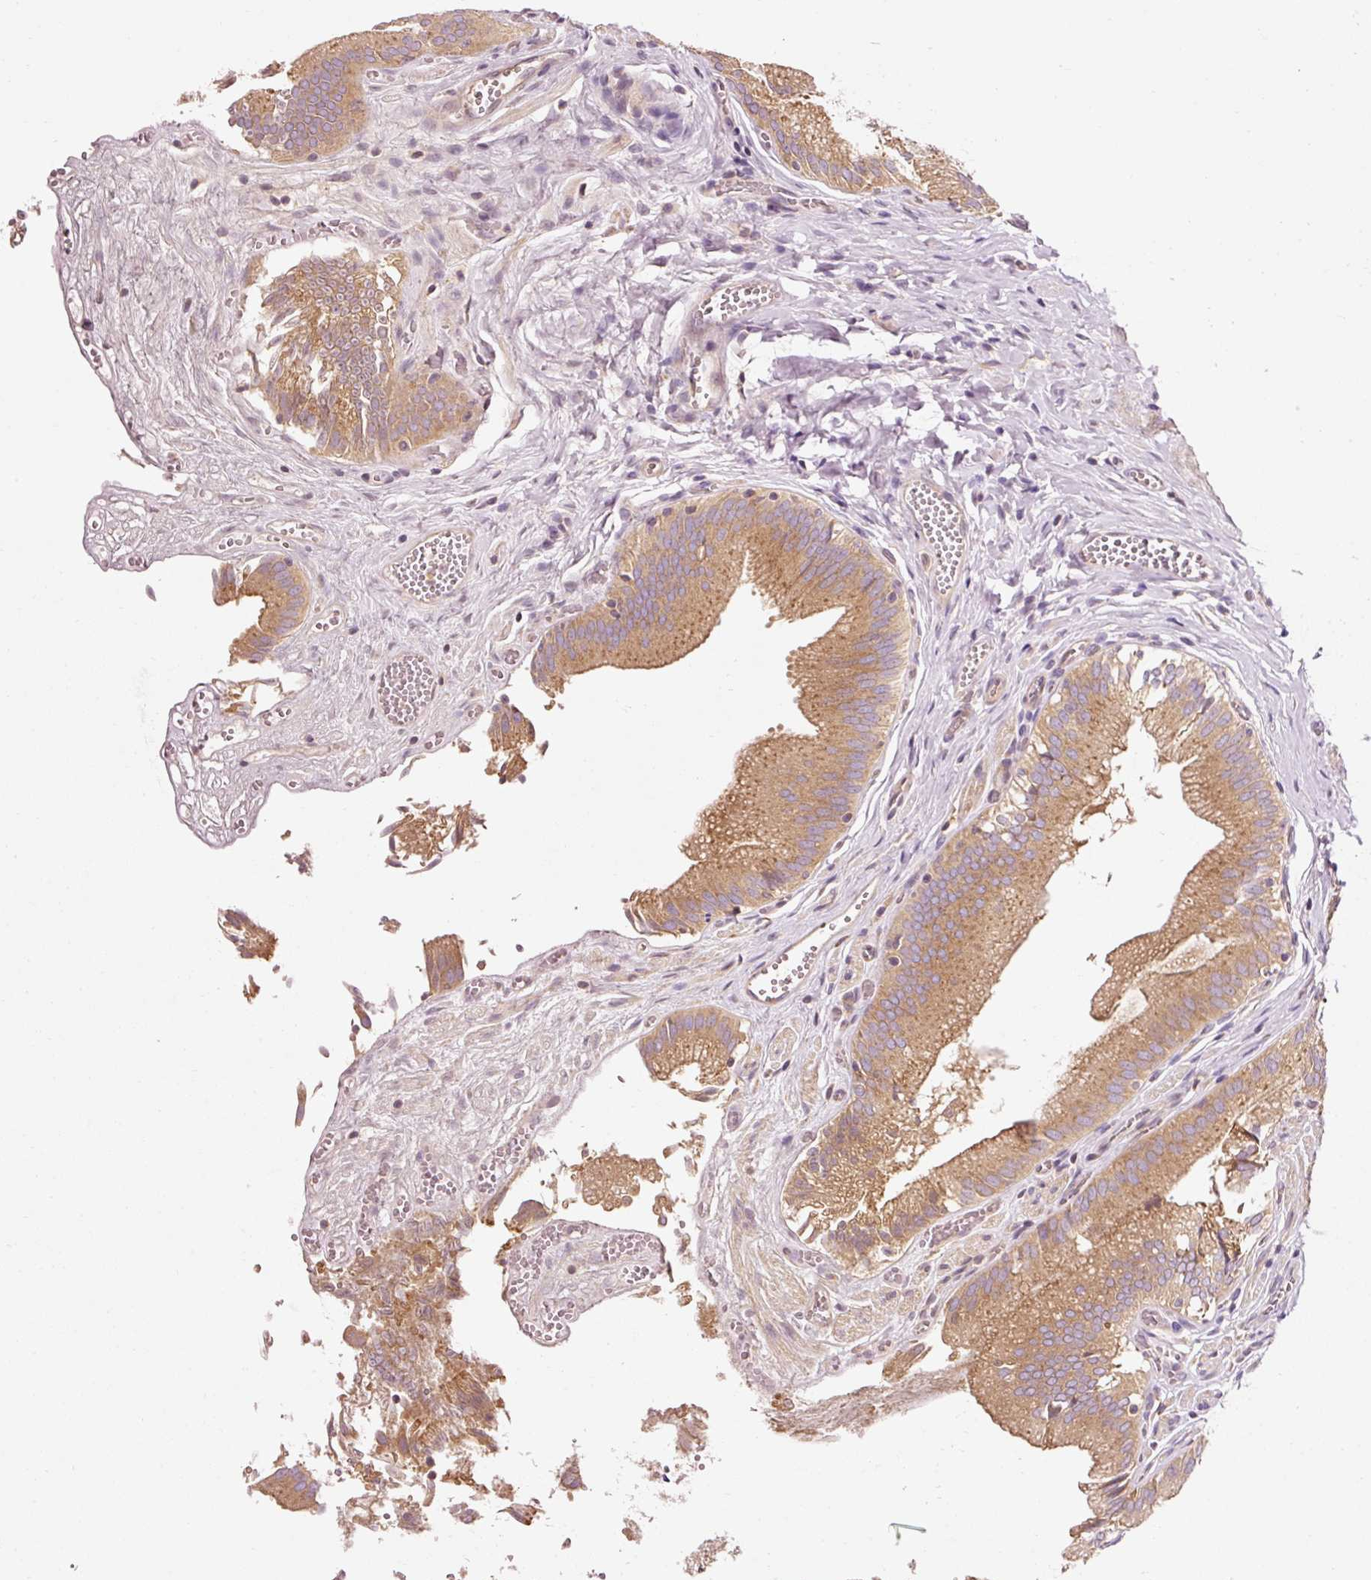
{"staining": {"intensity": "moderate", "quantity": ">75%", "location": "cytoplasmic/membranous"}, "tissue": "gallbladder", "cell_type": "Glandular cells", "image_type": "normal", "snomed": [{"axis": "morphology", "description": "Normal tissue, NOS"}, {"axis": "topography", "description": "Gallbladder"}, {"axis": "topography", "description": "Peripheral nerve tissue"}], "caption": "Immunohistochemistry (IHC) (DAB) staining of normal gallbladder demonstrates moderate cytoplasmic/membranous protein positivity in about >75% of glandular cells.", "gene": "NAPA", "patient": {"sex": "male", "age": 17}}